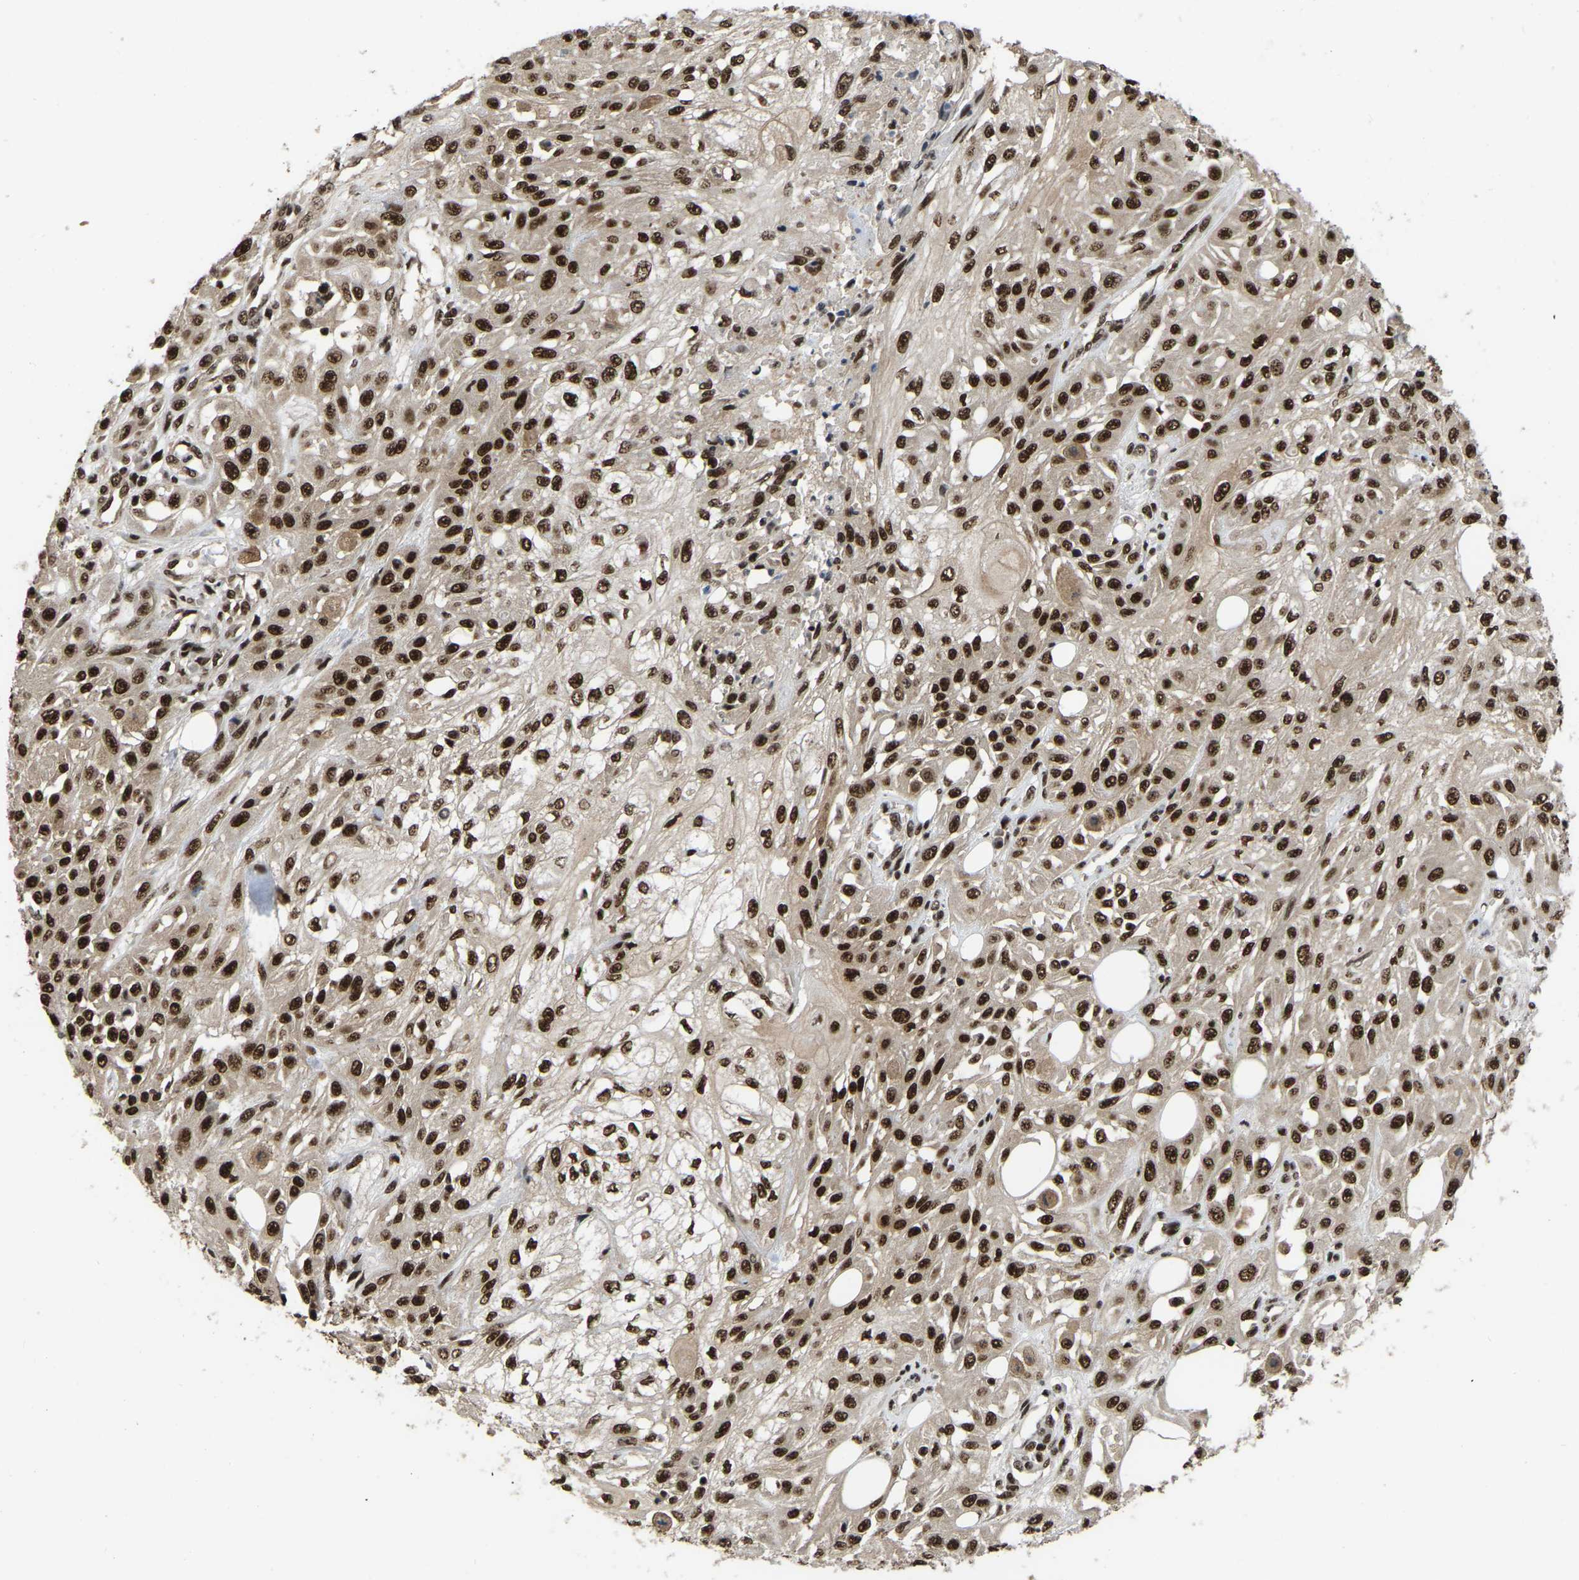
{"staining": {"intensity": "strong", "quantity": ">75%", "location": "nuclear"}, "tissue": "skin cancer", "cell_type": "Tumor cells", "image_type": "cancer", "snomed": [{"axis": "morphology", "description": "Squamous cell carcinoma, NOS"}, {"axis": "morphology", "description": "Squamous cell carcinoma, metastatic, NOS"}, {"axis": "topography", "description": "Skin"}, {"axis": "topography", "description": "Lymph node"}], "caption": "Immunohistochemistry (IHC) histopathology image of neoplastic tissue: human skin cancer stained using immunohistochemistry shows high levels of strong protein expression localized specifically in the nuclear of tumor cells, appearing as a nuclear brown color.", "gene": "TBL1XR1", "patient": {"sex": "male", "age": 75}}